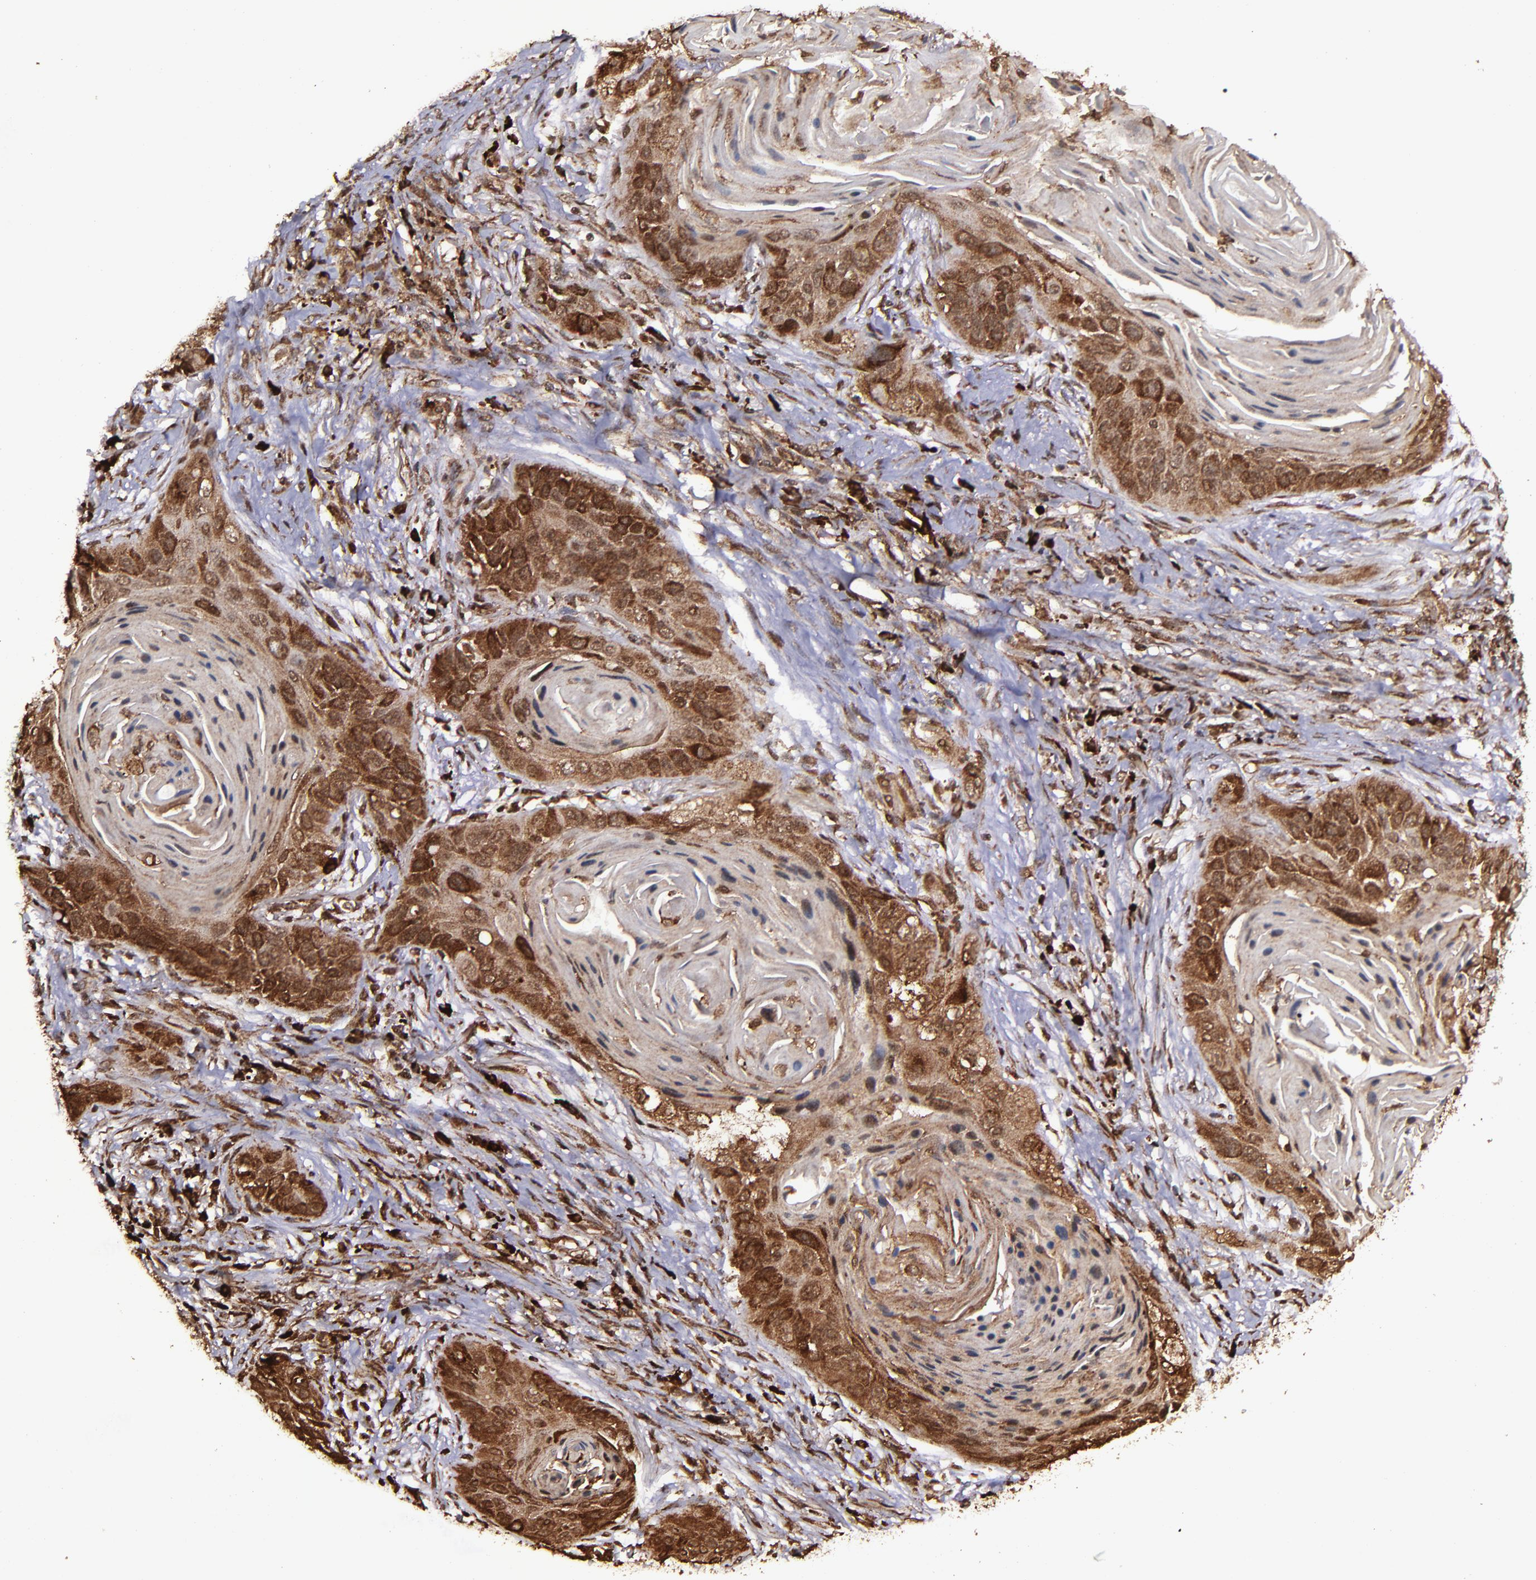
{"staining": {"intensity": "strong", "quantity": ">75%", "location": "cytoplasmic/membranous,nuclear"}, "tissue": "lung cancer", "cell_type": "Tumor cells", "image_type": "cancer", "snomed": [{"axis": "morphology", "description": "Squamous cell carcinoma, NOS"}, {"axis": "topography", "description": "Lung"}], "caption": "Protein analysis of lung squamous cell carcinoma tissue demonstrates strong cytoplasmic/membranous and nuclear positivity in approximately >75% of tumor cells.", "gene": "EIF4ENIF1", "patient": {"sex": "female", "age": 67}}